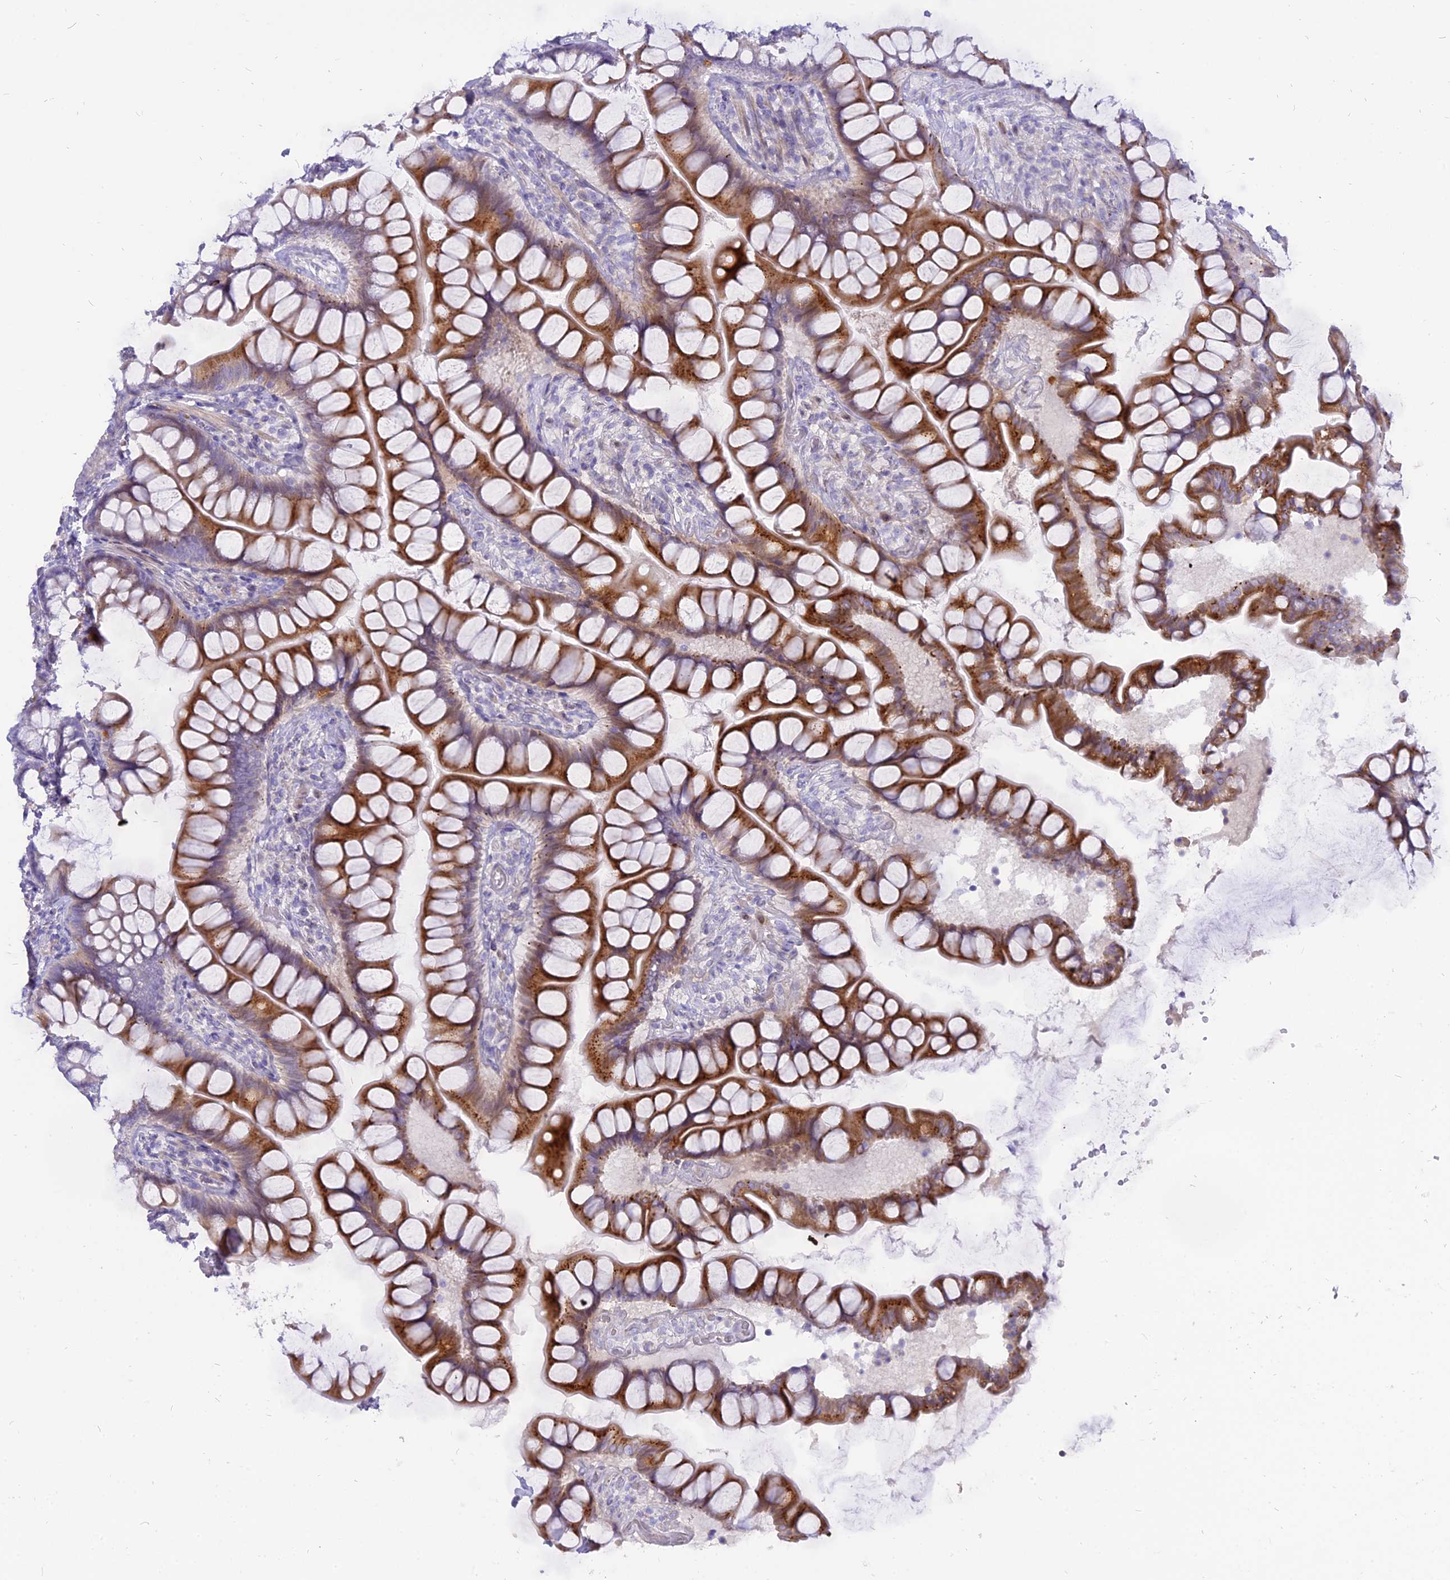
{"staining": {"intensity": "moderate", "quantity": ">75%", "location": "cytoplasmic/membranous"}, "tissue": "small intestine", "cell_type": "Glandular cells", "image_type": "normal", "snomed": [{"axis": "morphology", "description": "Normal tissue, NOS"}, {"axis": "topography", "description": "Small intestine"}], "caption": "High-magnification brightfield microscopy of unremarkable small intestine stained with DAB (3,3'-diaminobenzidine) (brown) and counterstained with hematoxylin (blue). glandular cells exhibit moderate cytoplasmic/membranous staining is present in approximately>75% of cells.", "gene": "MBD3L1", "patient": {"sex": "male", "age": 70}}